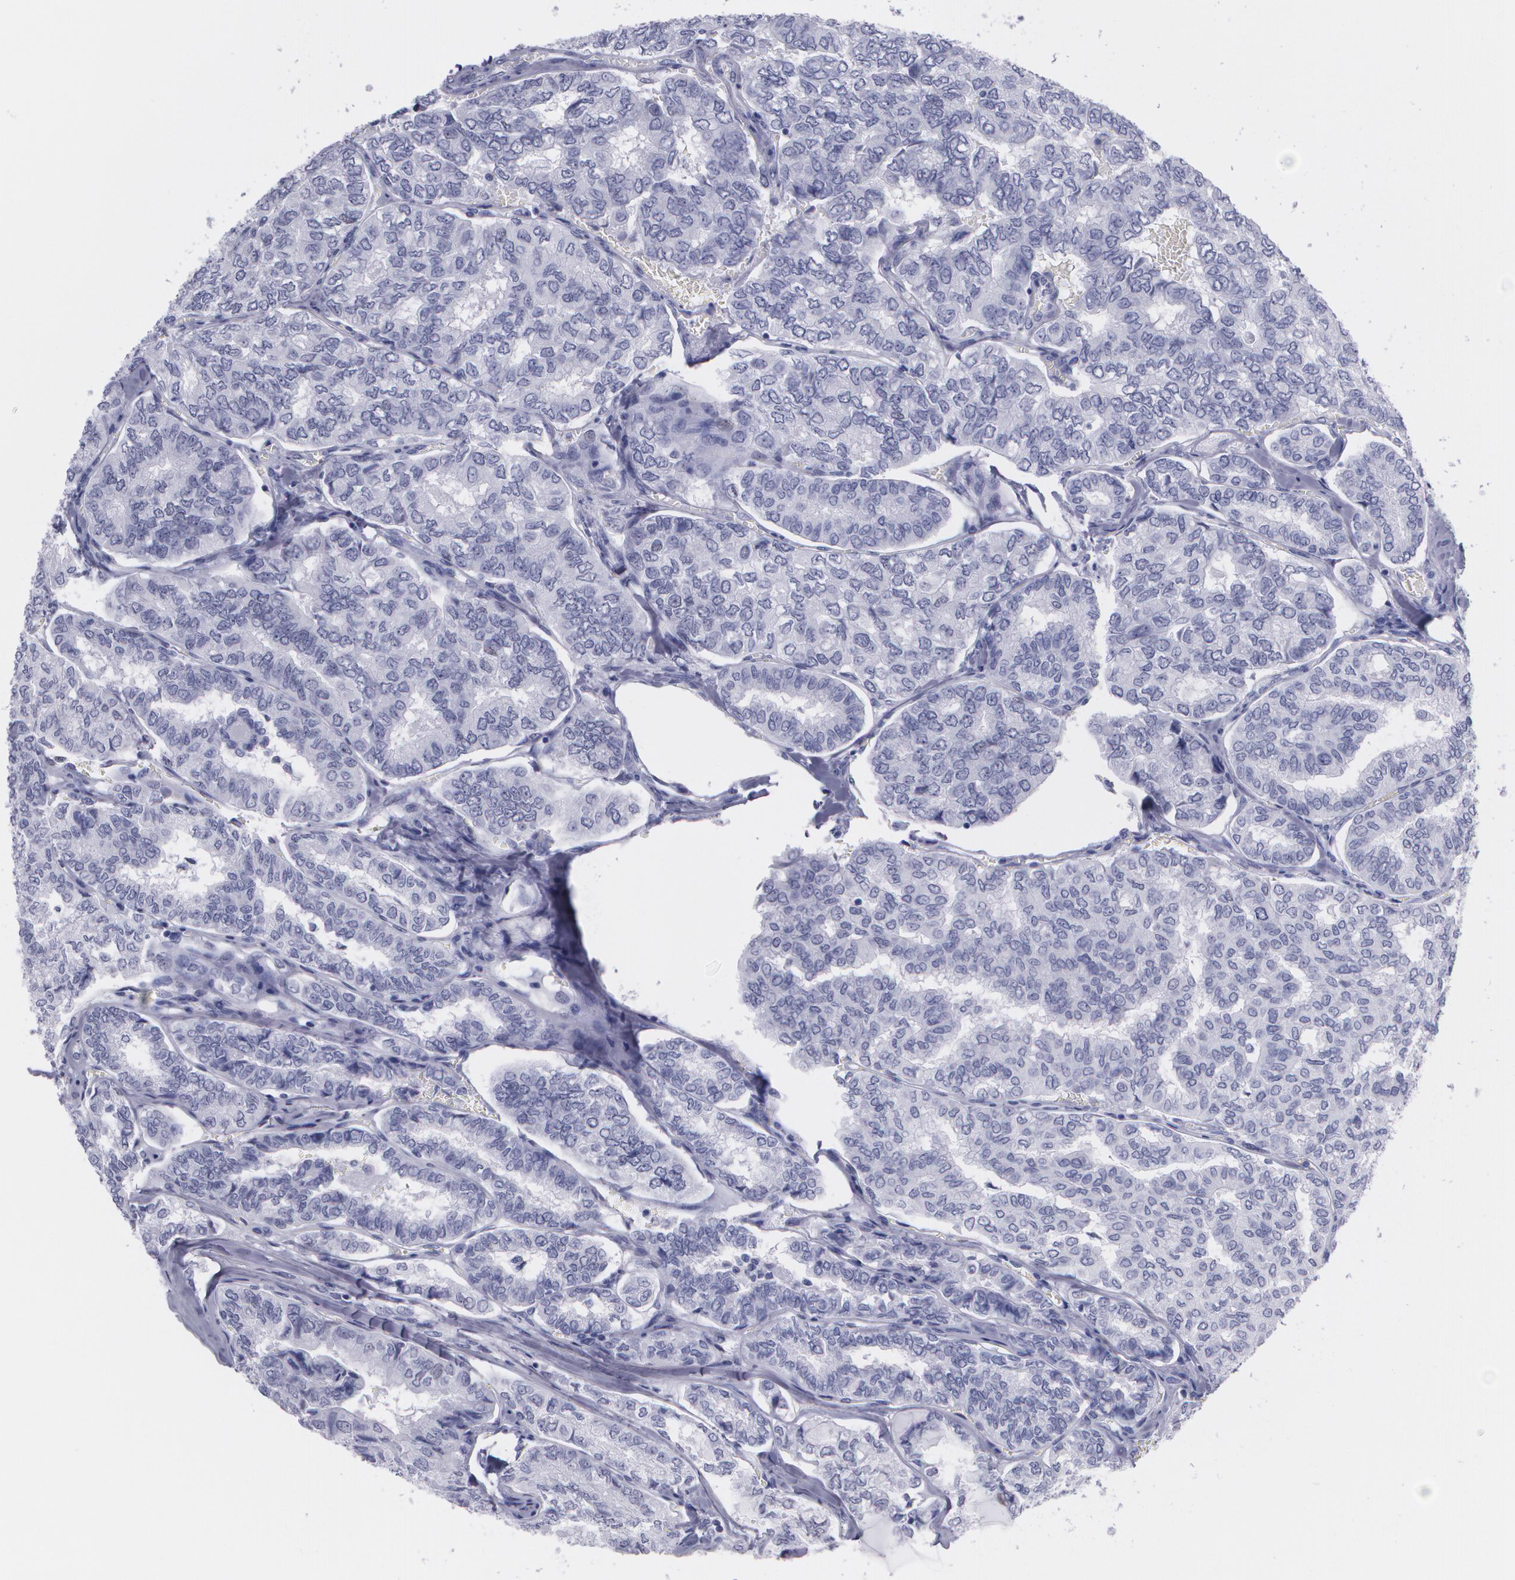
{"staining": {"intensity": "negative", "quantity": "none", "location": "none"}, "tissue": "thyroid cancer", "cell_type": "Tumor cells", "image_type": "cancer", "snomed": [{"axis": "morphology", "description": "Papillary adenocarcinoma, NOS"}, {"axis": "topography", "description": "Thyroid gland"}], "caption": "This is an IHC image of thyroid papillary adenocarcinoma. There is no expression in tumor cells.", "gene": "TP53", "patient": {"sex": "female", "age": 35}}